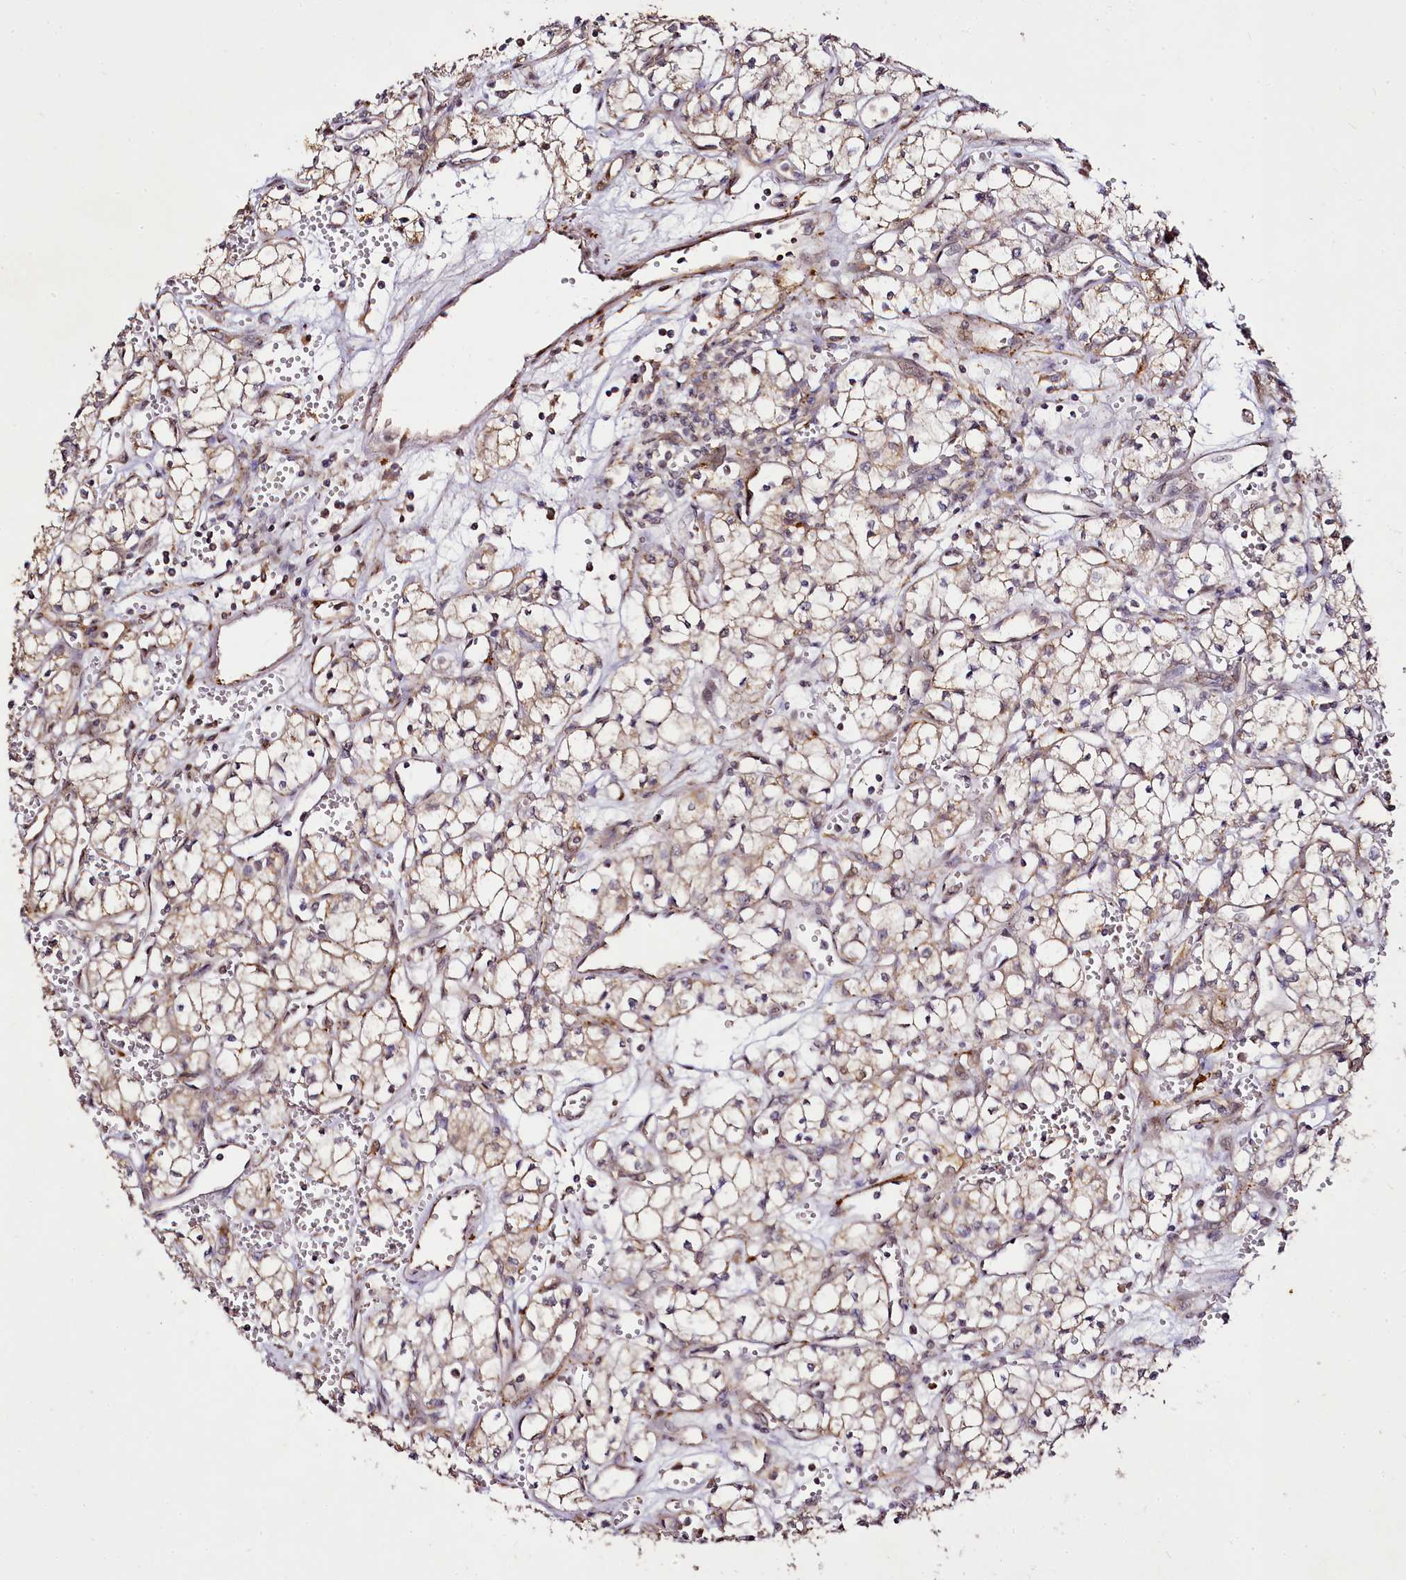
{"staining": {"intensity": "weak", "quantity": ">75%", "location": "cytoplasmic/membranous"}, "tissue": "renal cancer", "cell_type": "Tumor cells", "image_type": "cancer", "snomed": [{"axis": "morphology", "description": "Adenocarcinoma, NOS"}, {"axis": "topography", "description": "Kidney"}], "caption": "An IHC micrograph of neoplastic tissue is shown. Protein staining in brown labels weak cytoplasmic/membranous positivity in renal cancer (adenocarcinoma) within tumor cells. The staining was performed using DAB (3,3'-diaminobenzidine), with brown indicating positive protein expression. Nuclei are stained blue with hematoxylin.", "gene": "EDIL3", "patient": {"sex": "male", "age": 59}}